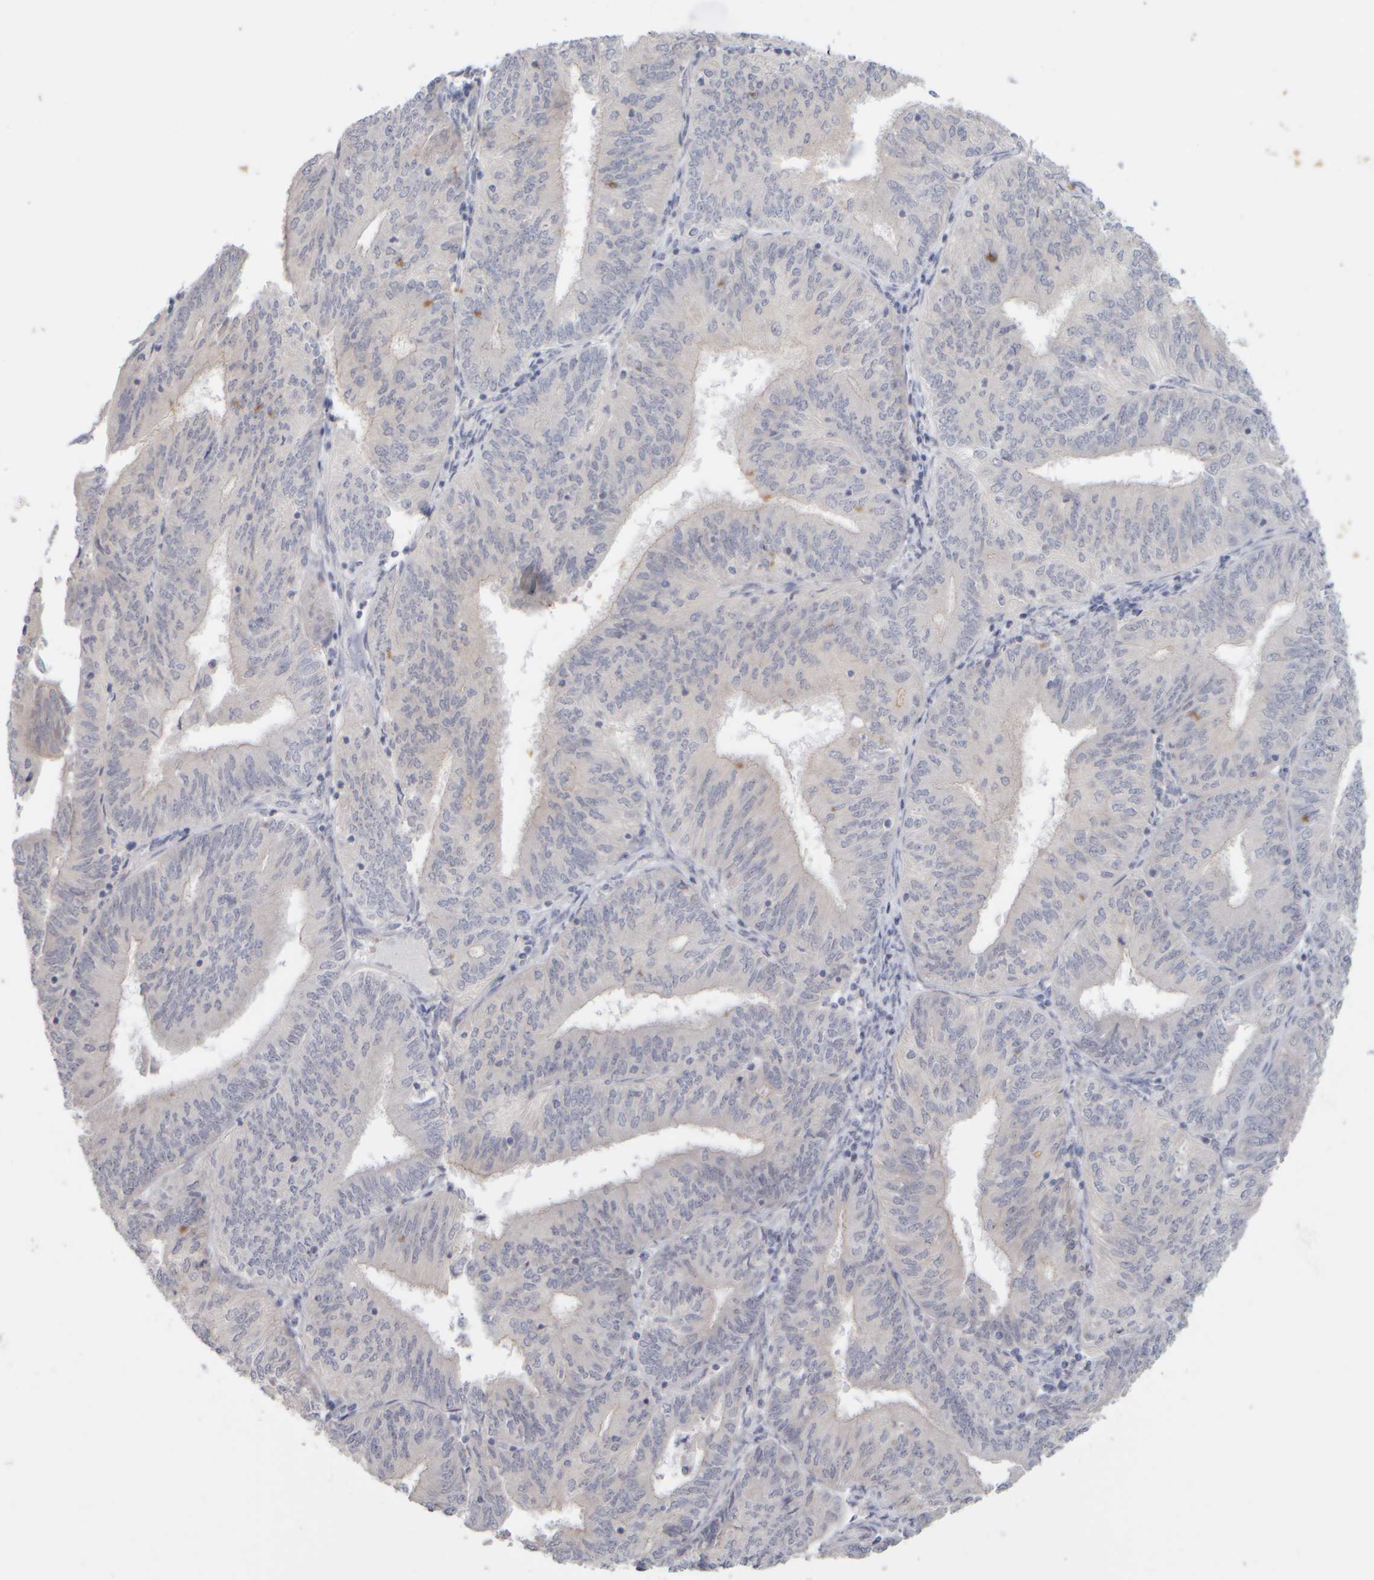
{"staining": {"intensity": "negative", "quantity": "none", "location": "none"}, "tissue": "endometrial cancer", "cell_type": "Tumor cells", "image_type": "cancer", "snomed": [{"axis": "morphology", "description": "Adenocarcinoma, NOS"}, {"axis": "topography", "description": "Endometrium"}], "caption": "The micrograph exhibits no significant positivity in tumor cells of endometrial cancer (adenocarcinoma).", "gene": "GOPC", "patient": {"sex": "female", "age": 58}}